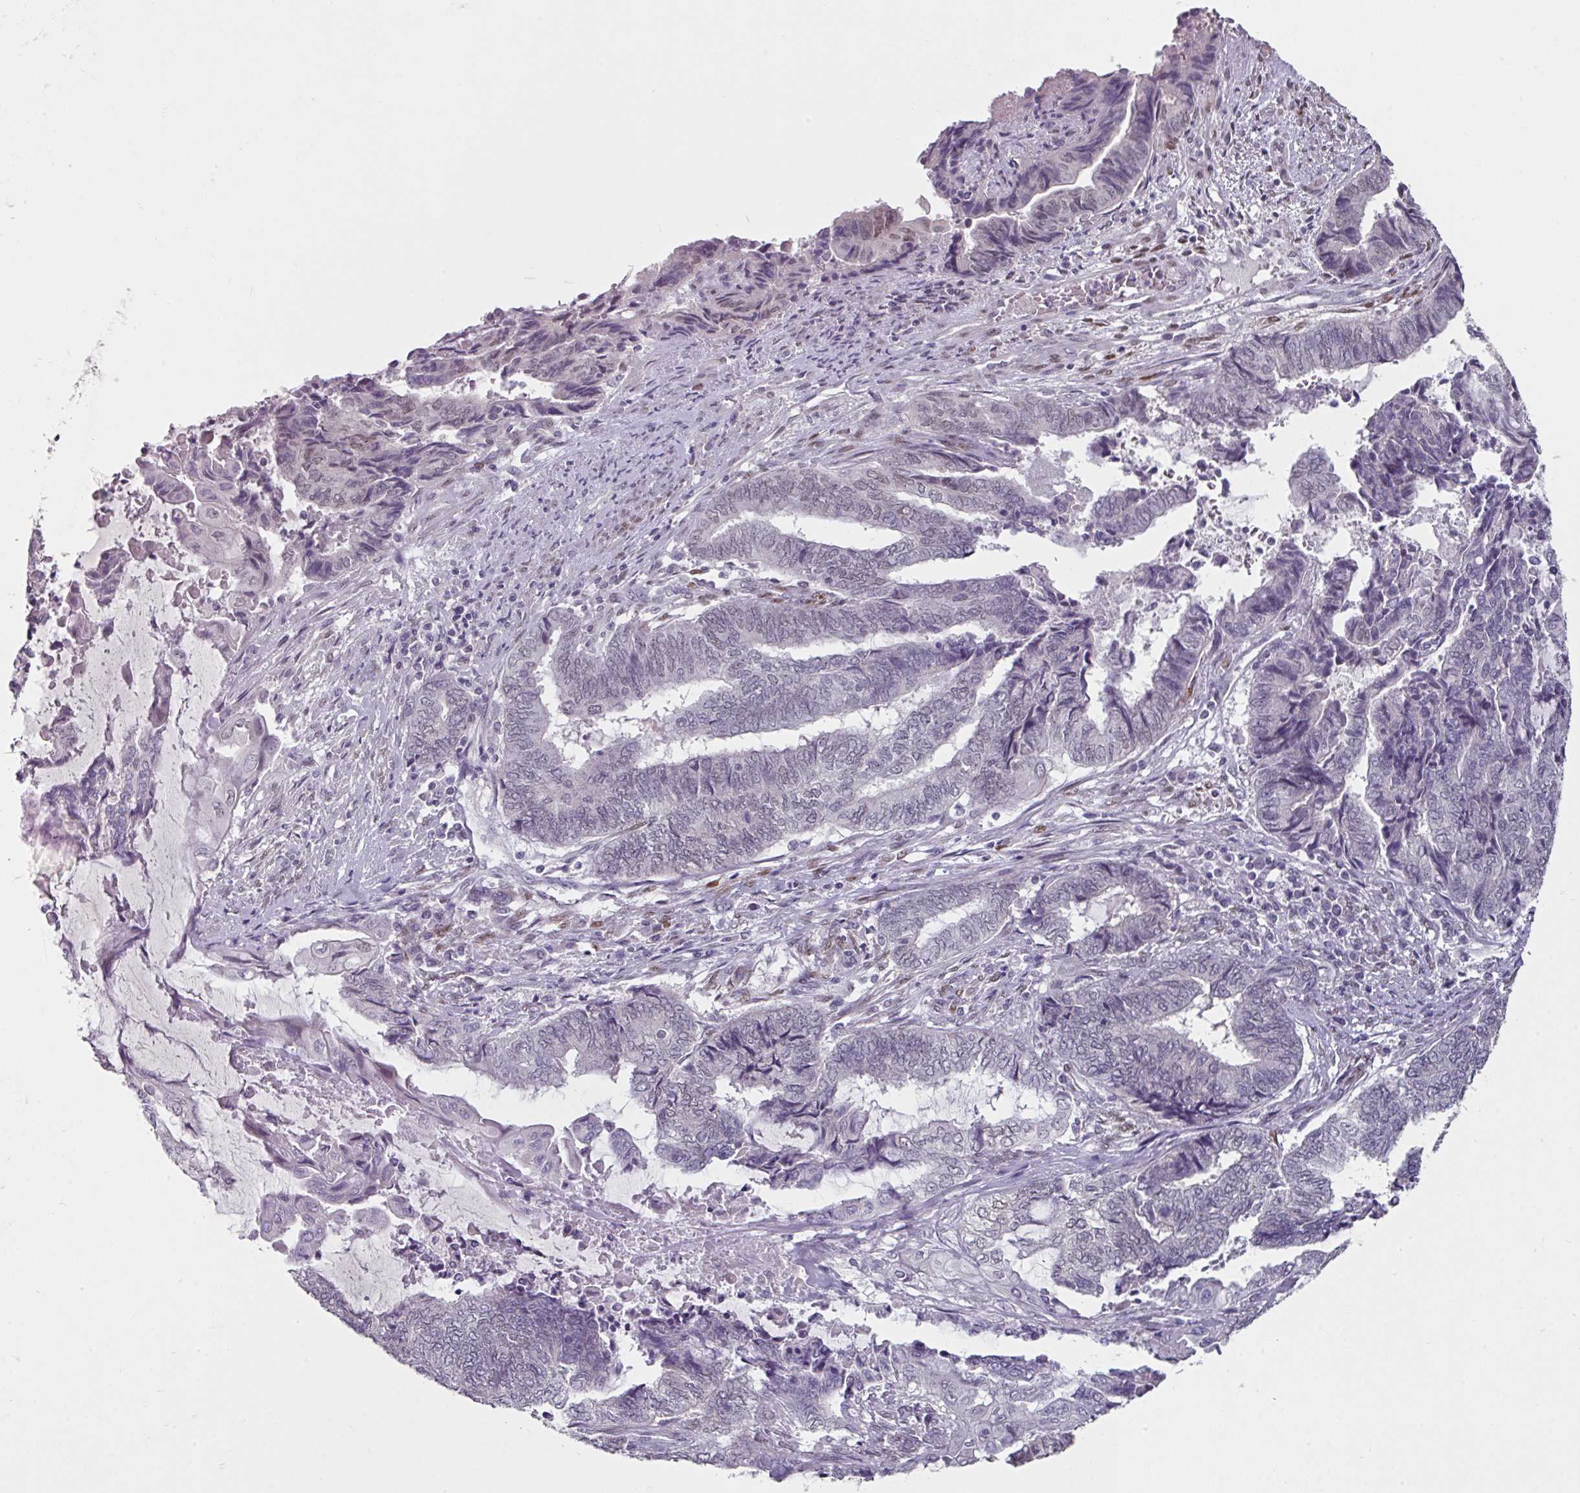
{"staining": {"intensity": "negative", "quantity": "none", "location": "none"}, "tissue": "endometrial cancer", "cell_type": "Tumor cells", "image_type": "cancer", "snomed": [{"axis": "morphology", "description": "Adenocarcinoma, NOS"}, {"axis": "topography", "description": "Uterus"}, {"axis": "topography", "description": "Endometrium"}], "caption": "Photomicrograph shows no protein positivity in tumor cells of endometrial cancer (adenocarcinoma) tissue.", "gene": "ELK1", "patient": {"sex": "female", "age": 70}}